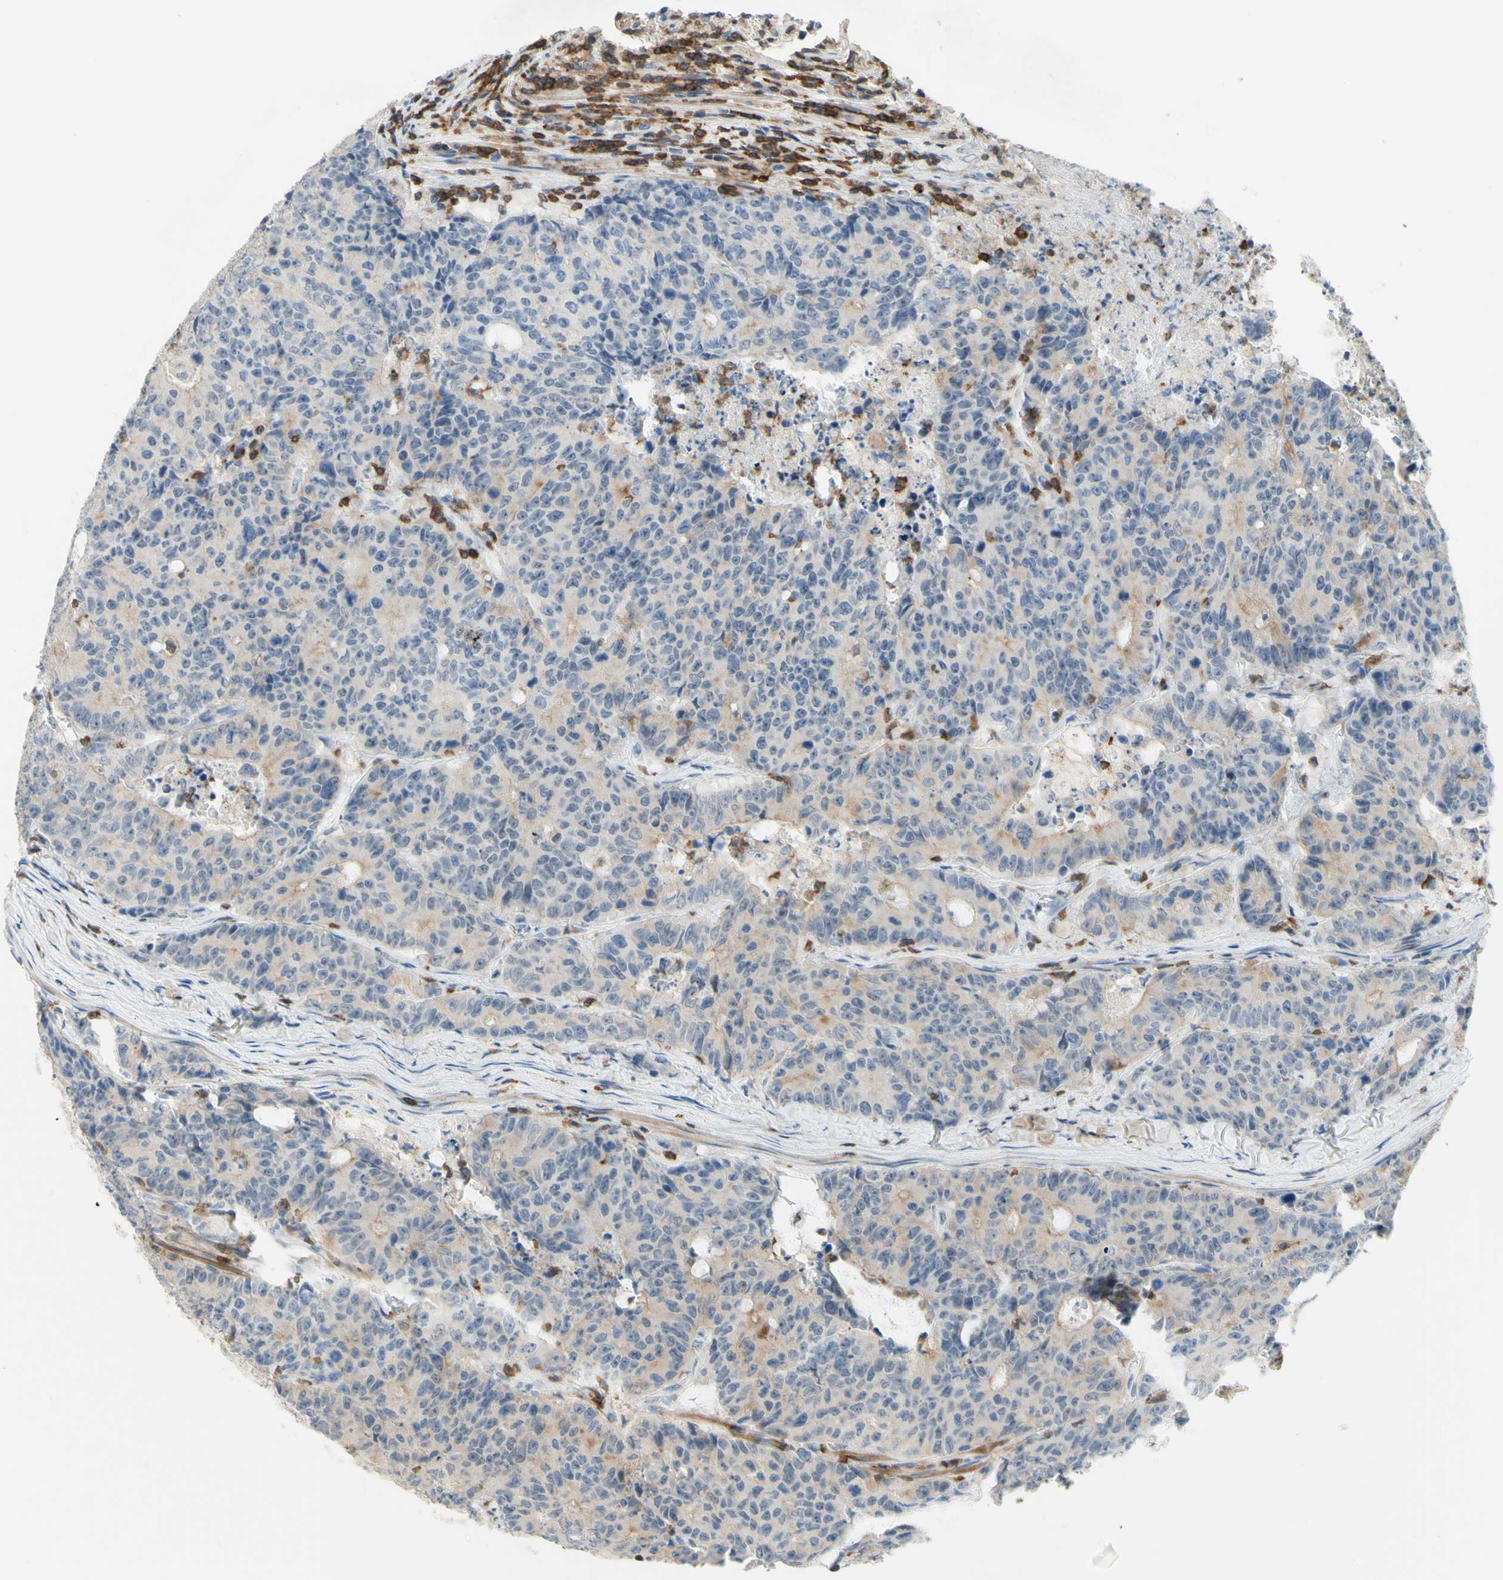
{"staining": {"intensity": "weak", "quantity": "<25%", "location": "cytoplasmic/membranous"}, "tissue": "colorectal cancer", "cell_type": "Tumor cells", "image_type": "cancer", "snomed": [{"axis": "morphology", "description": "Adenocarcinoma, NOS"}, {"axis": "topography", "description": "Colon"}], "caption": "DAB (3,3'-diaminobenzidine) immunohistochemical staining of adenocarcinoma (colorectal) shows no significant positivity in tumor cells. Brightfield microscopy of immunohistochemistry (IHC) stained with DAB (brown) and hematoxylin (blue), captured at high magnification.", "gene": "SPINK6", "patient": {"sex": "female", "age": 86}}